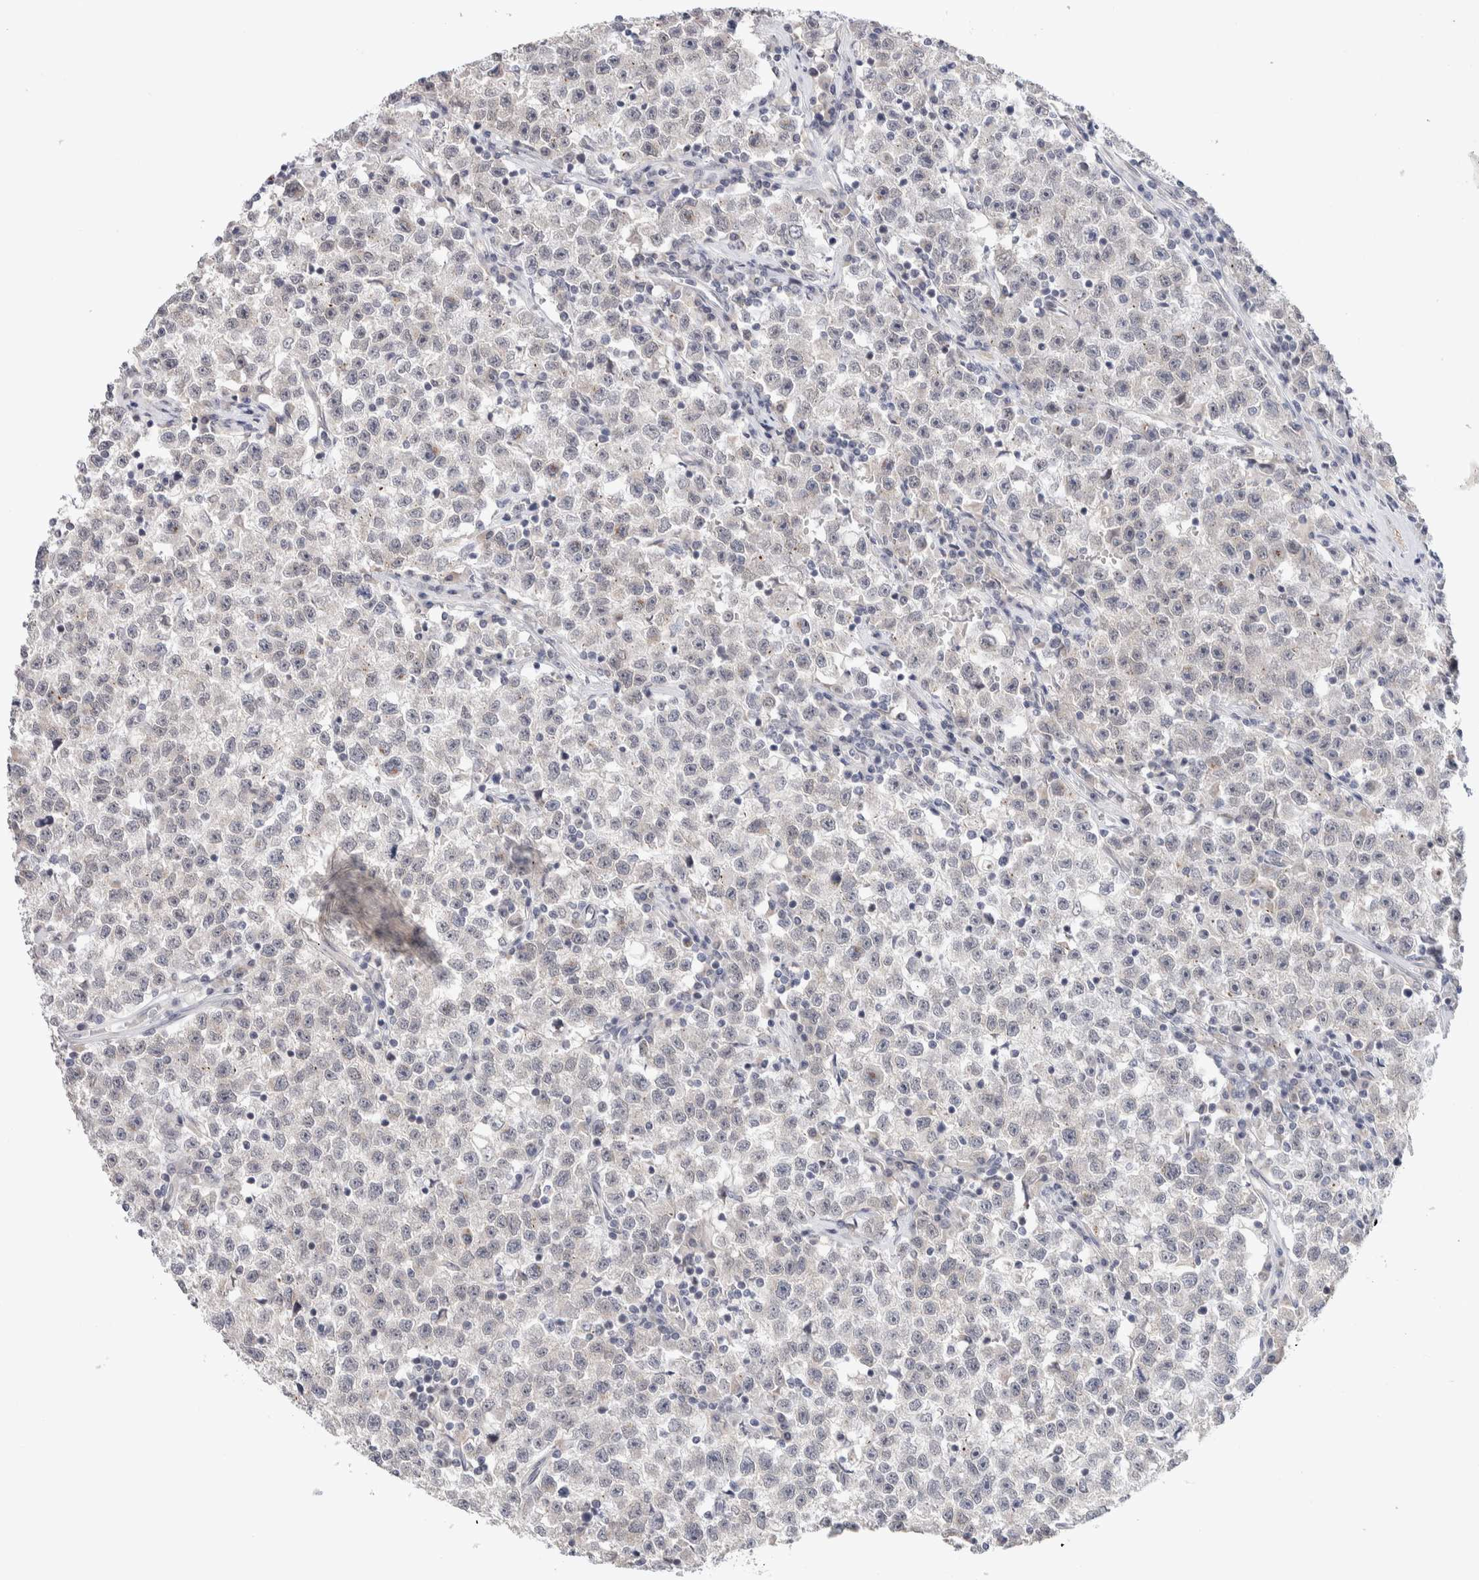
{"staining": {"intensity": "negative", "quantity": "none", "location": "none"}, "tissue": "testis cancer", "cell_type": "Tumor cells", "image_type": "cancer", "snomed": [{"axis": "morphology", "description": "Seminoma, NOS"}, {"axis": "topography", "description": "Testis"}], "caption": "DAB (3,3'-diaminobenzidine) immunohistochemical staining of human seminoma (testis) exhibits no significant positivity in tumor cells.", "gene": "CRAT", "patient": {"sex": "male", "age": 22}}